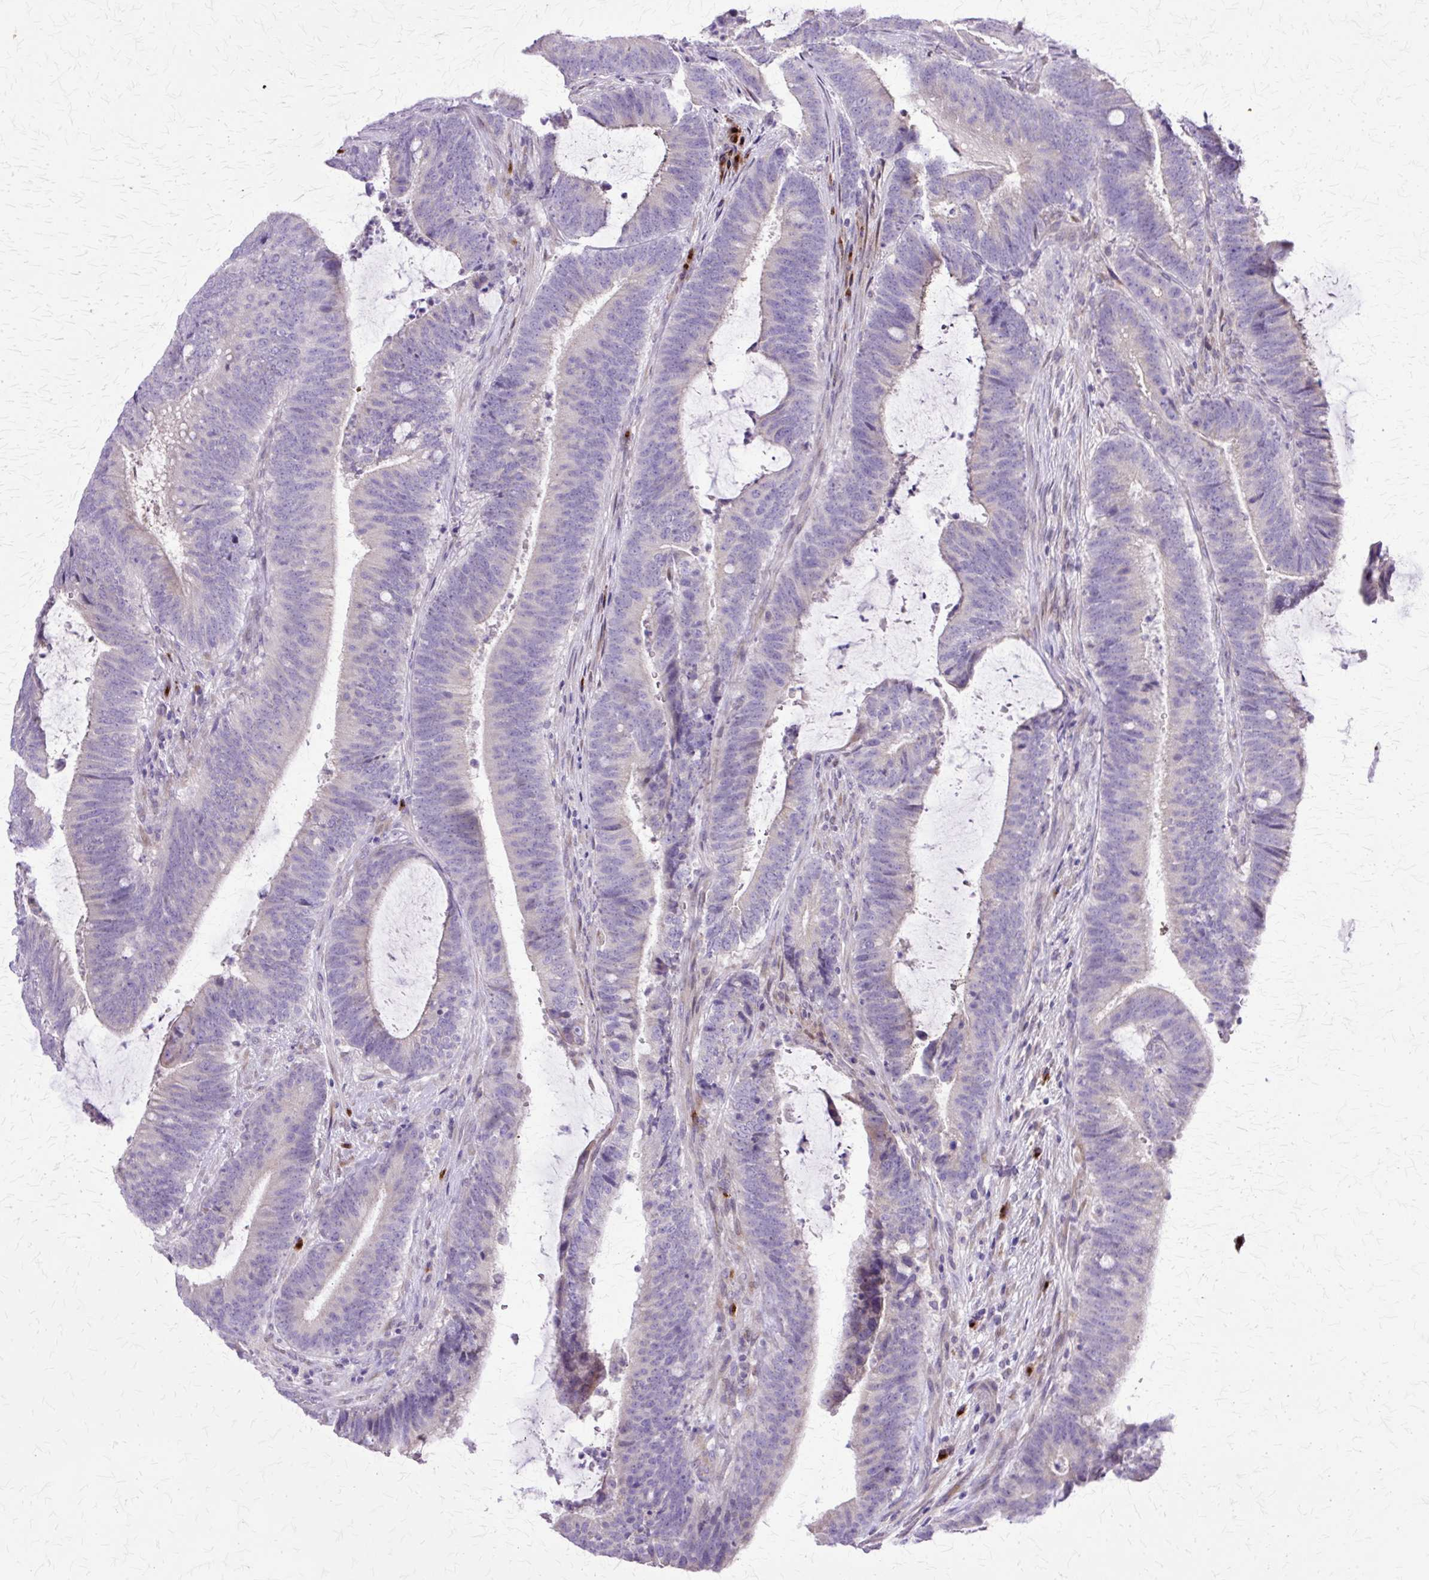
{"staining": {"intensity": "negative", "quantity": "none", "location": "none"}, "tissue": "colorectal cancer", "cell_type": "Tumor cells", "image_type": "cancer", "snomed": [{"axis": "morphology", "description": "Adenocarcinoma, NOS"}, {"axis": "topography", "description": "Colon"}], "caption": "Immunohistochemistry (IHC) of human colorectal cancer shows no positivity in tumor cells.", "gene": "TBC1D3G", "patient": {"sex": "female", "age": 43}}